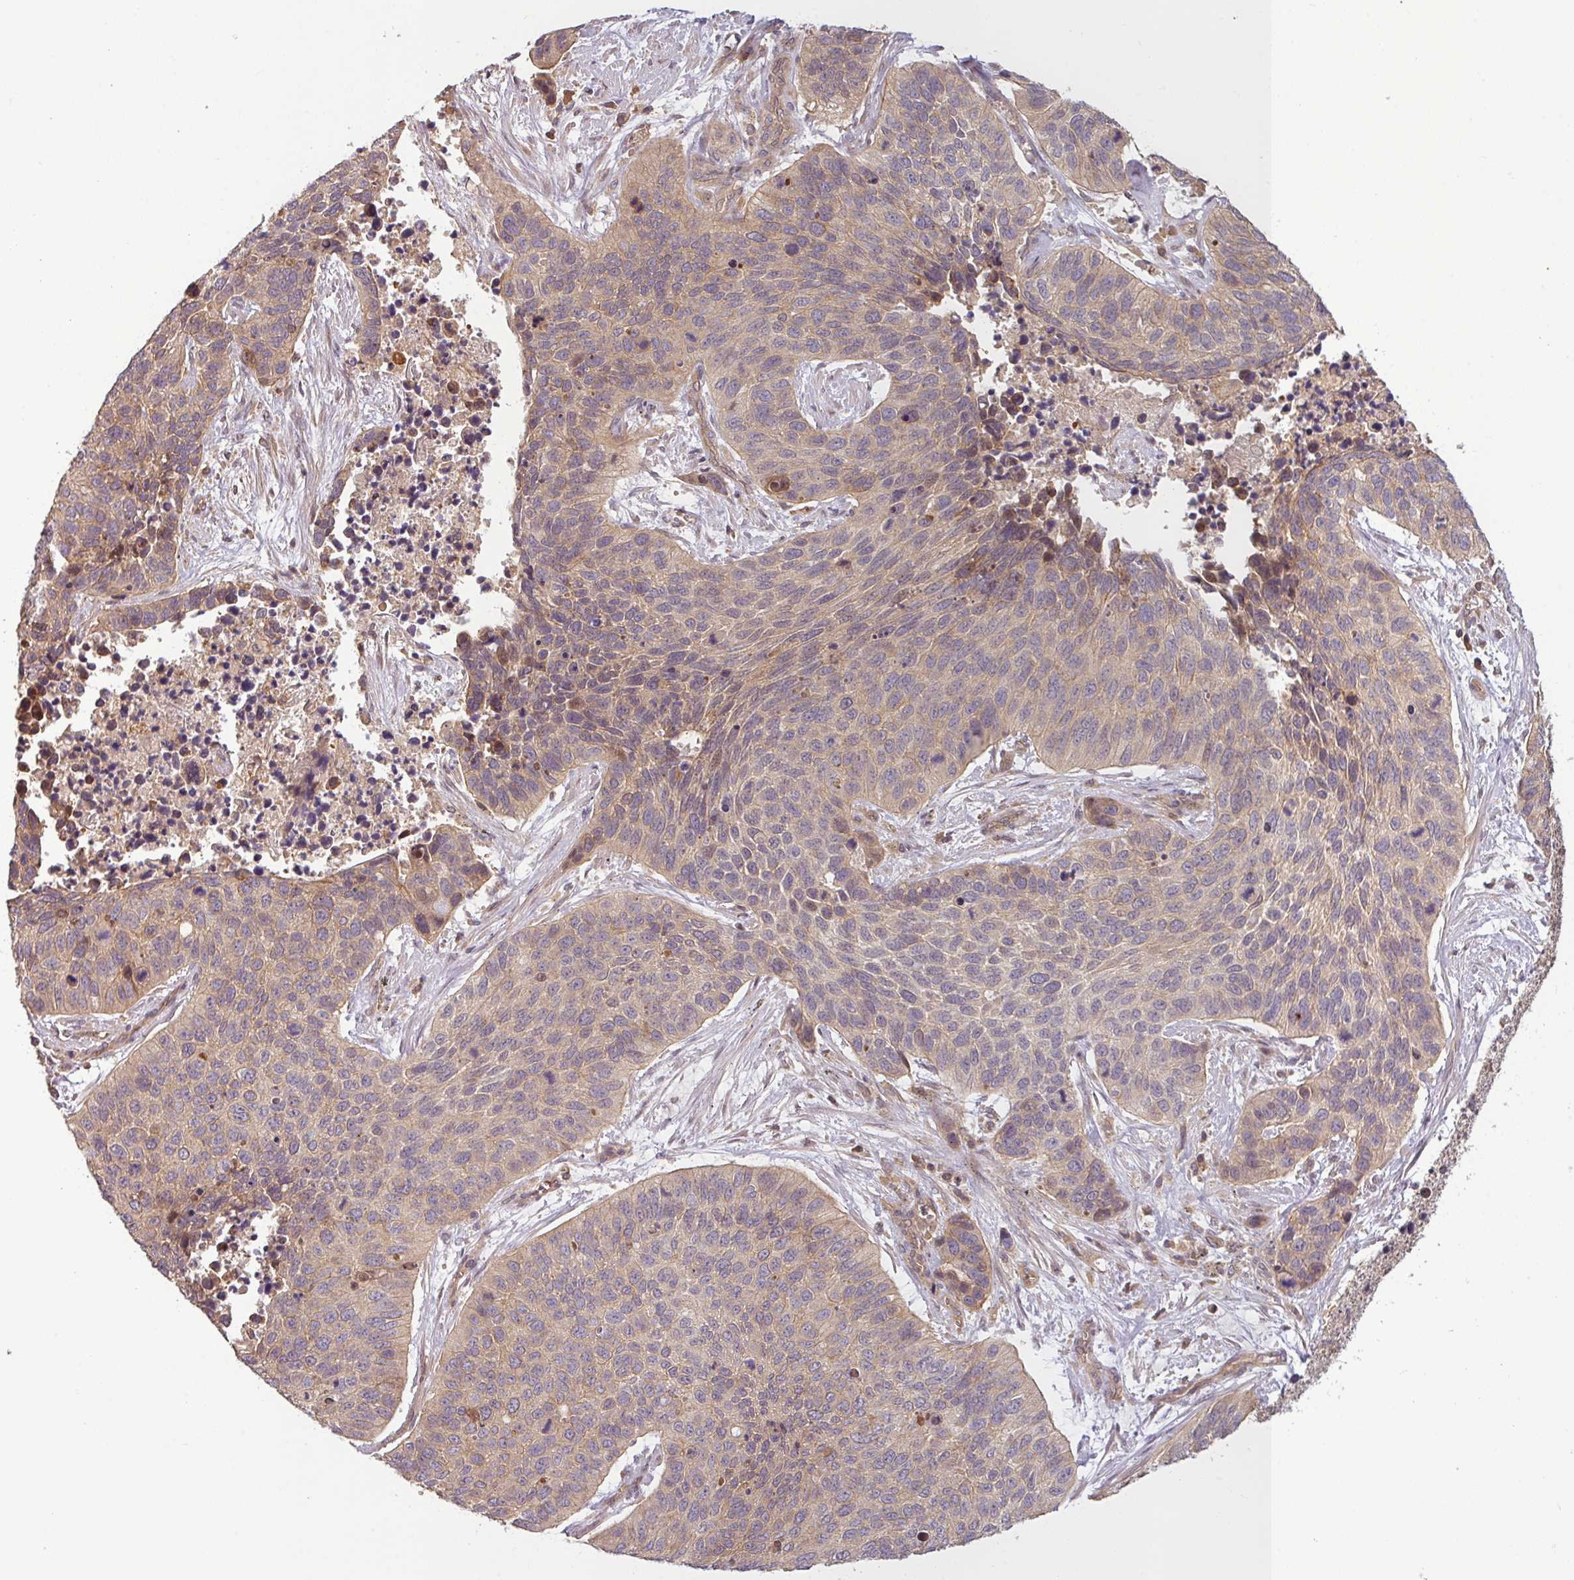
{"staining": {"intensity": "weak", "quantity": "25%-75%", "location": "cytoplasmic/membranous"}, "tissue": "lung cancer", "cell_type": "Tumor cells", "image_type": "cancer", "snomed": [{"axis": "morphology", "description": "Squamous cell carcinoma, NOS"}, {"axis": "topography", "description": "Lung"}], "caption": "Immunohistochemistry (IHC) micrograph of human lung cancer stained for a protein (brown), which reveals low levels of weak cytoplasmic/membranous expression in approximately 25%-75% of tumor cells.", "gene": "RNF31", "patient": {"sex": "male", "age": 62}}